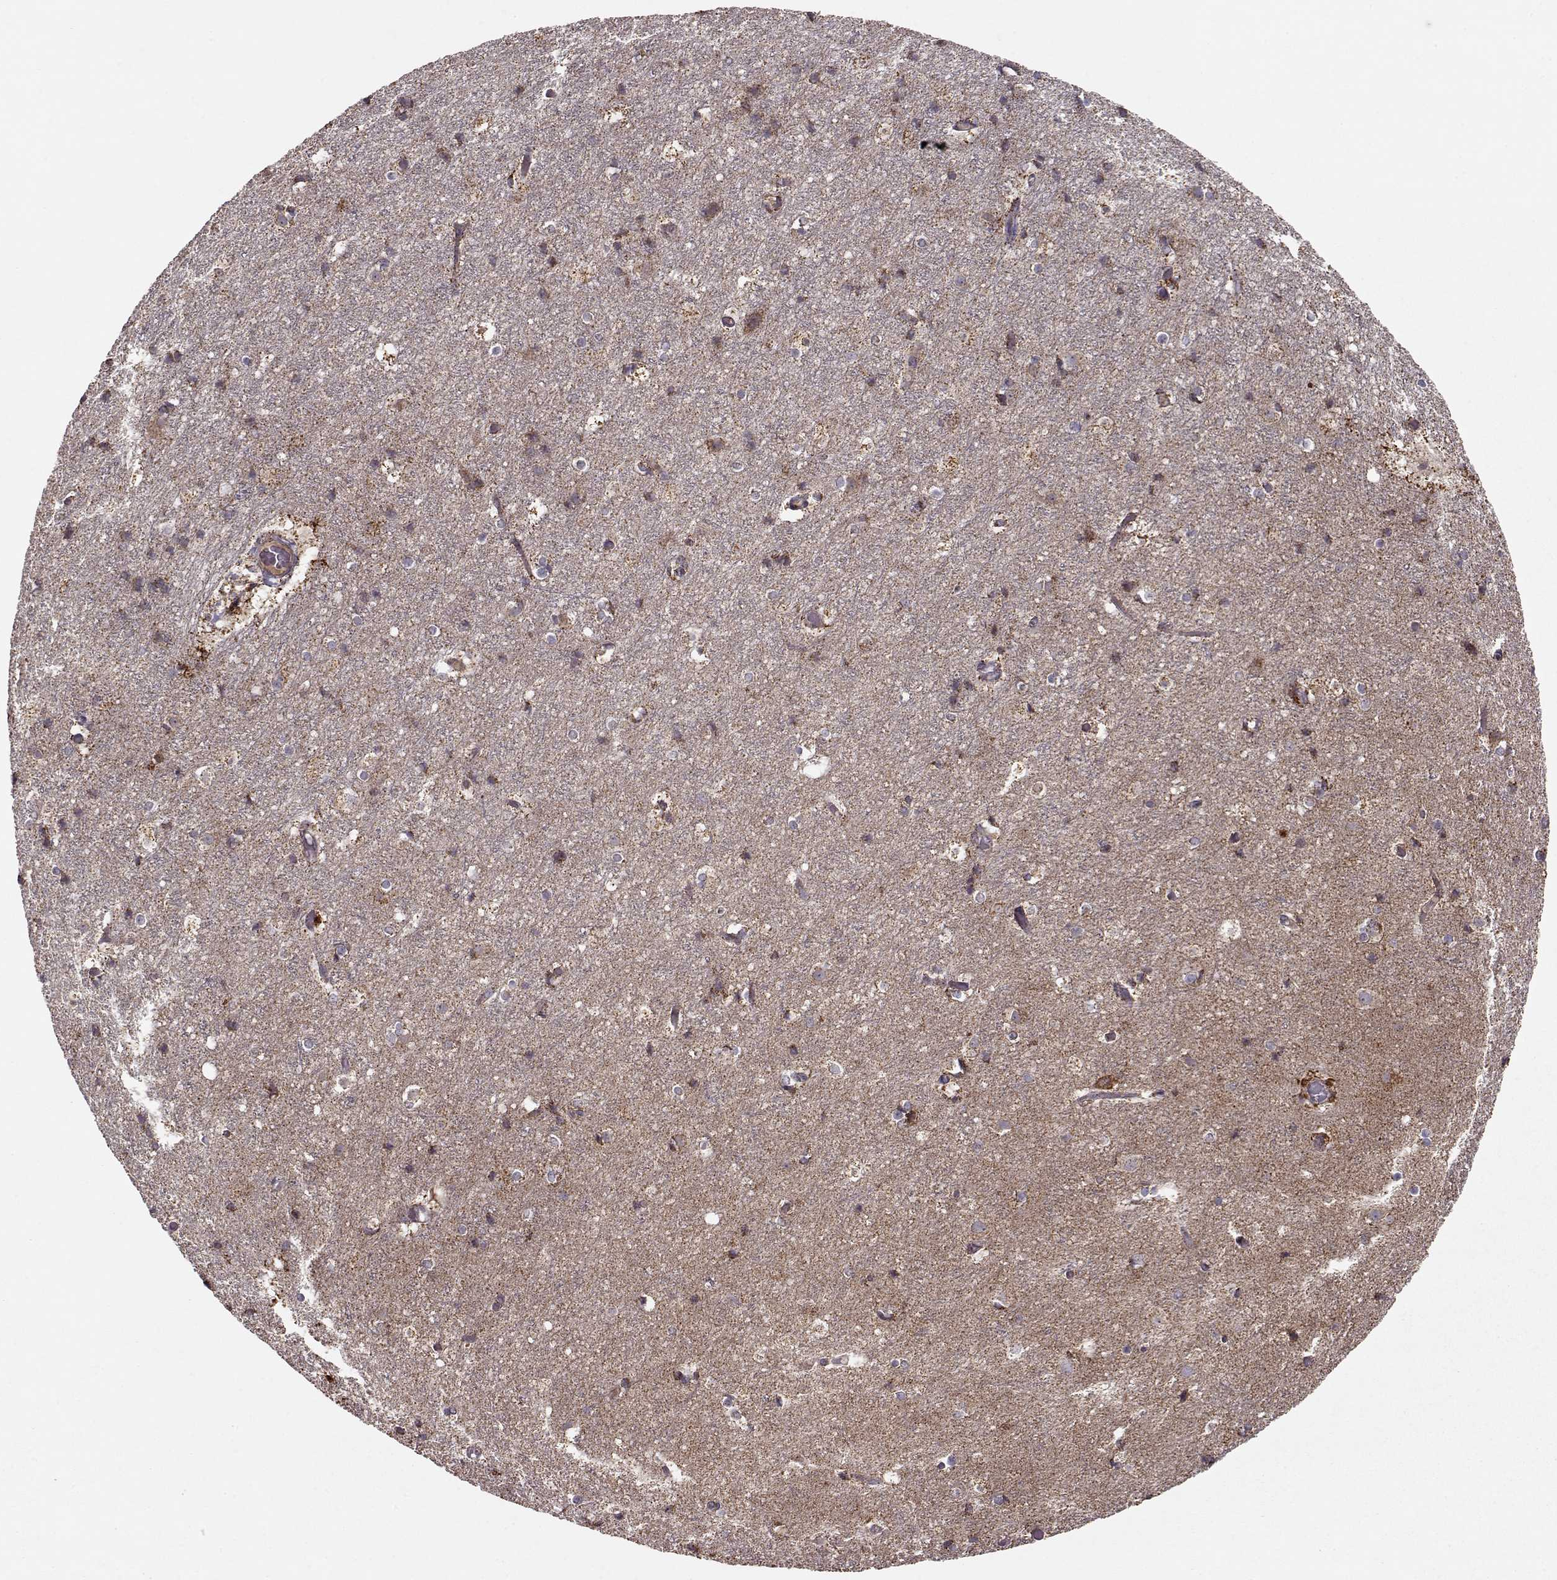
{"staining": {"intensity": "moderate", "quantity": ">75%", "location": "cytoplasmic/membranous"}, "tissue": "cerebral cortex", "cell_type": "Endothelial cells", "image_type": "normal", "snomed": [{"axis": "morphology", "description": "Normal tissue, NOS"}, {"axis": "topography", "description": "Cerebral cortex"}], "caption": "Immunohistochemistry photomicrograph of normal human cerebral cortex stained for a protein (brown), which demonstrates medium levels of moderate cytoplasmic/membranous expression in approximately >75% of endothelial cells.", "gene": "CMTM3", "patient": {"sex": "female", "age": 52}}